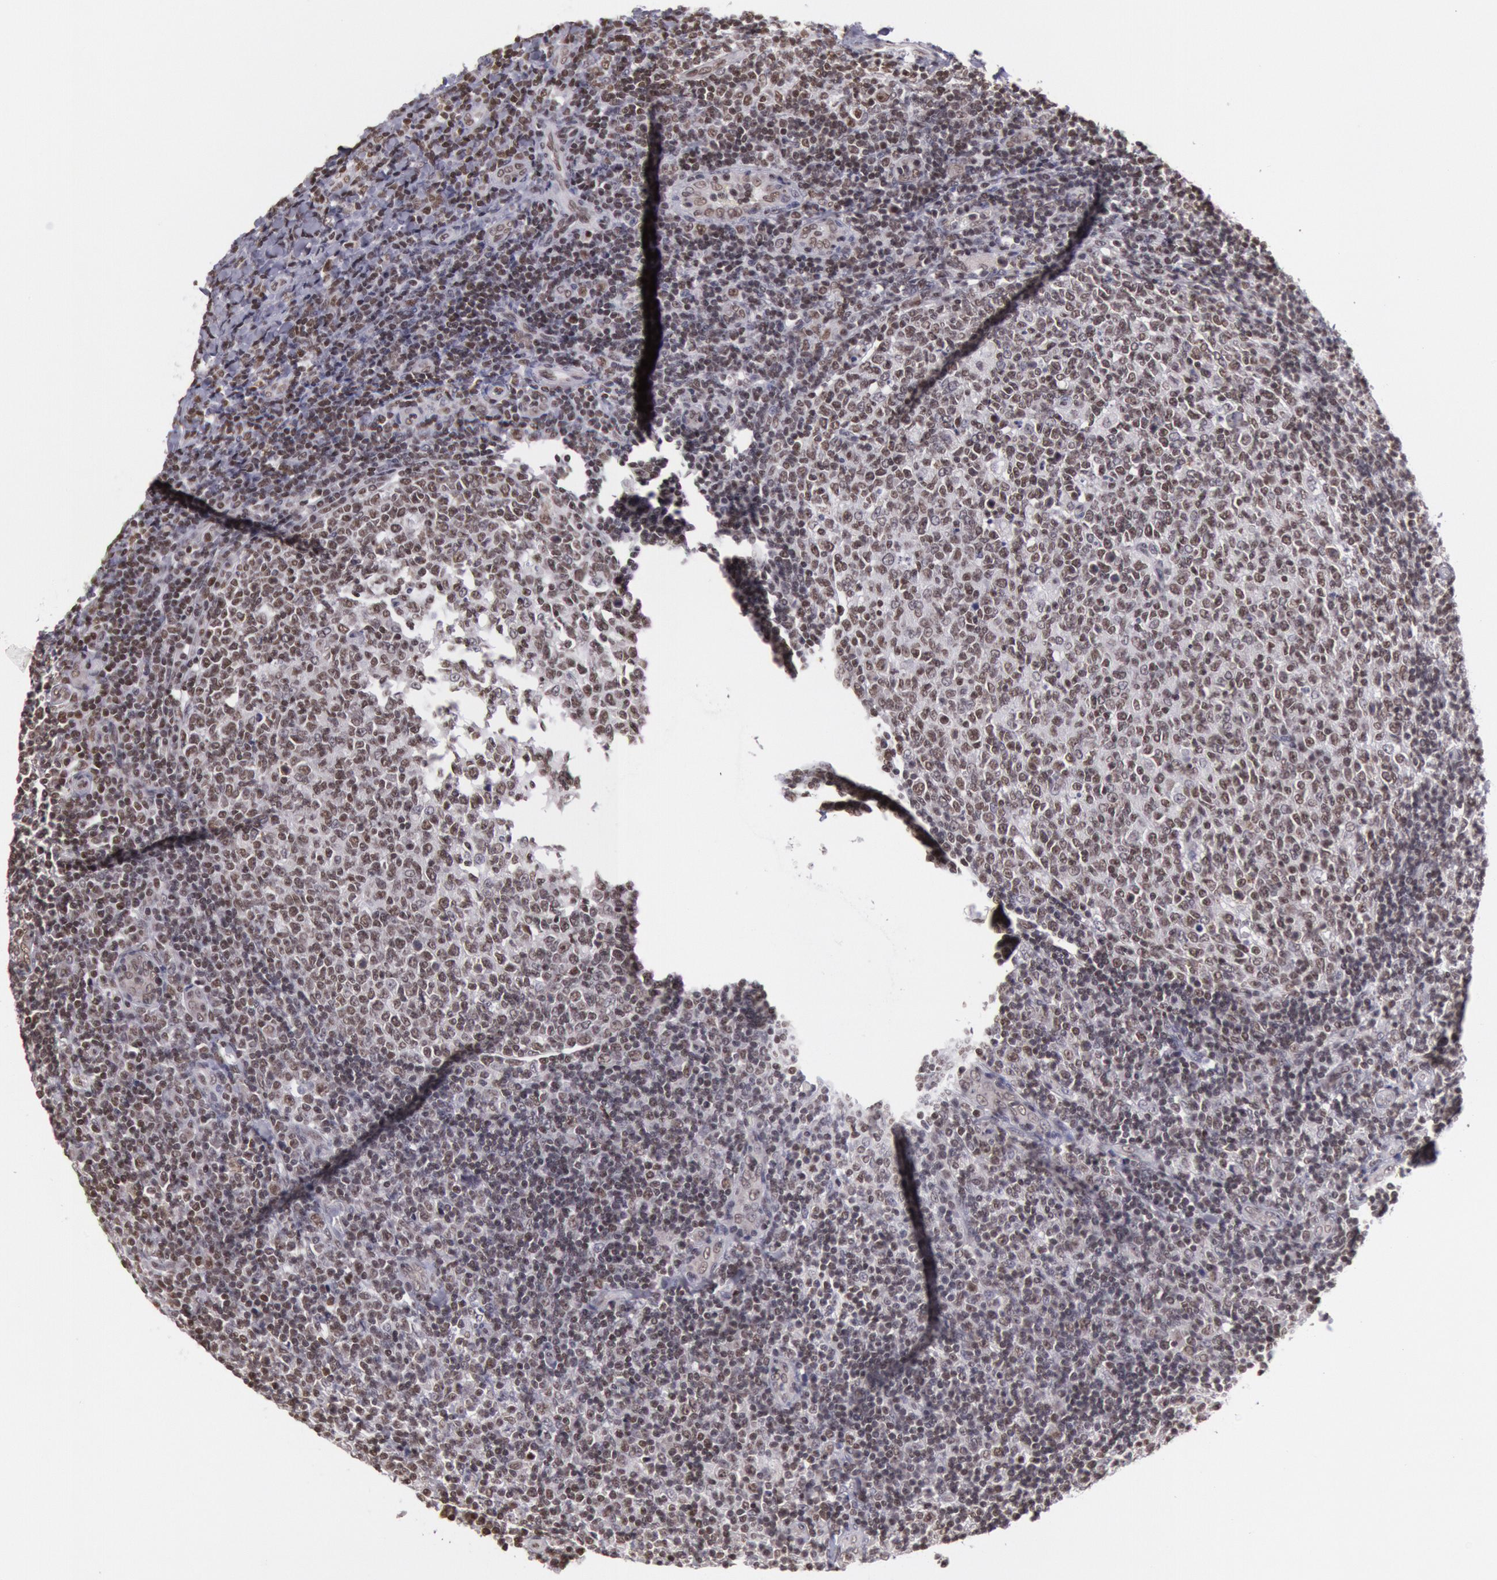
{"staining": {"intensity": "moderate", "quantity": ">75%", "location": "nuclear"}, "tissue": "tonsil", "cell_type": "Germinal center cells", "image_type": "normal", "snomed": [{"axis": "morphology", "description": "Normal tissue, NOS"}, {"axis": "topography", "description": "Tonsil"}], "caption": "An immunohistochemistry photomicrograph of normal tissue is shown. Protein staining in brown labels moderate nuclear positivity in tonsil within germinal center cells.", "gene": "NKAP", "patient": {"sex": "female", "age": 3}}